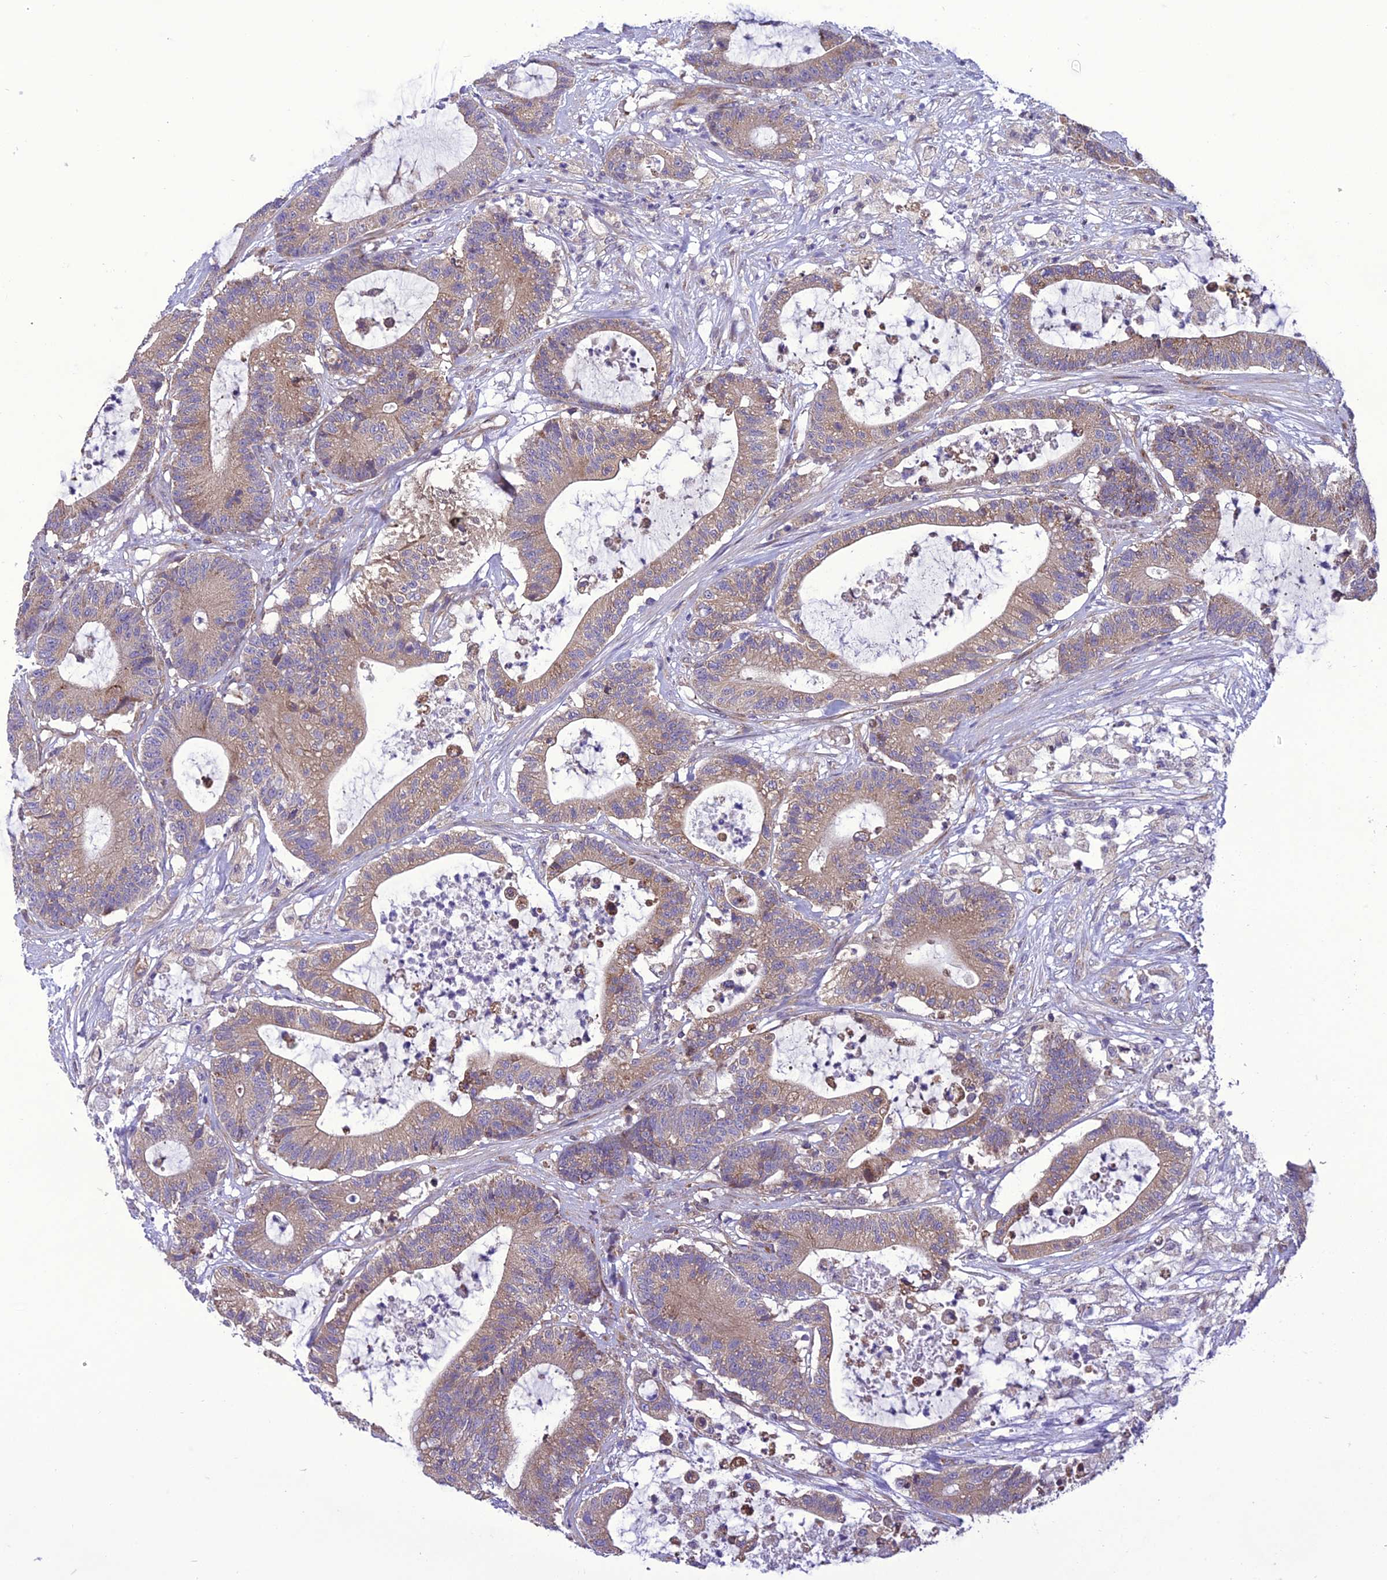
{"staining": {"intensity": "weak", "quantity": ">75%", "location": "cytoplasmic/membranous"}, "tissue": "colorectal cancer", "cell_type": "Tumor cells", "image_type": "cancer", "snomed": [{"axis": "morphology", "description": "Adenocarcinoma, NOS"}, {"axis": "topography", "description": "Colon"}], "caption": "Colorectal cancer stained for a protein displays weak cytoplasmic/membranous positivity in tumor cells. Nuclei are stained in blue.", "gene": "GIMAP1", "patient": {"sex": "female", "age": 84}}